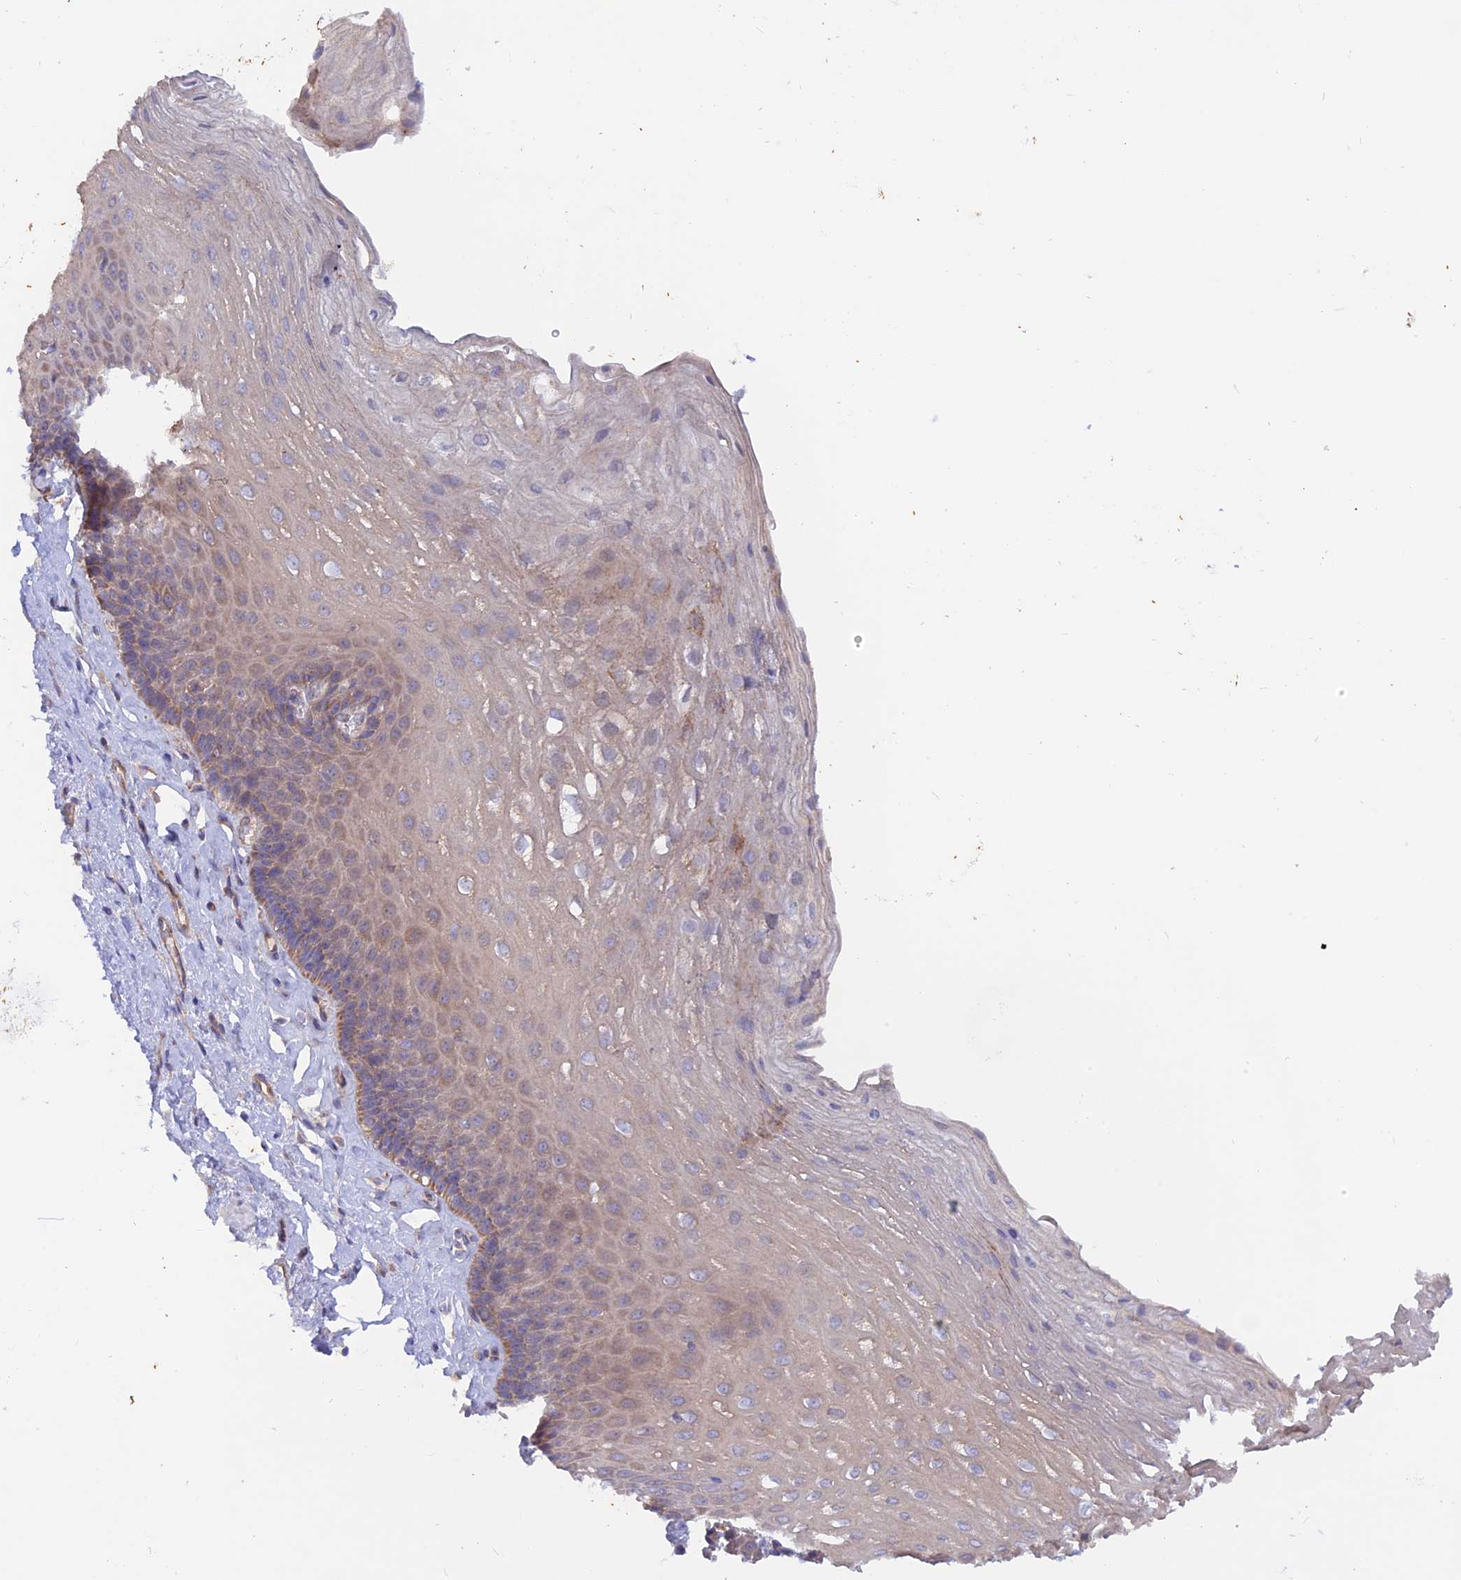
{"staining": {"intensity": "weak", "quantity": "25%-75%", "location": "cytoplasmic/membranous"}, "tissue": "esophagus", "cell_type": "Squamous epithelial cells", "image_type": "normal", "snomed": [{"axis": "morphology", "description": "Normal tissue, NOS"}, {"axis": "topography", "description": "Esophagus"}], "caption": "High-power microscopy captured an immunohistochemistry photomicrograph of benign esophagus, revealing weak cytoplasmic/membranous positivity in approximately 25%-75% of squamous epithelial cells.", "gene": "HYCC1", "patient": {"sex": "female", "age": 66}}